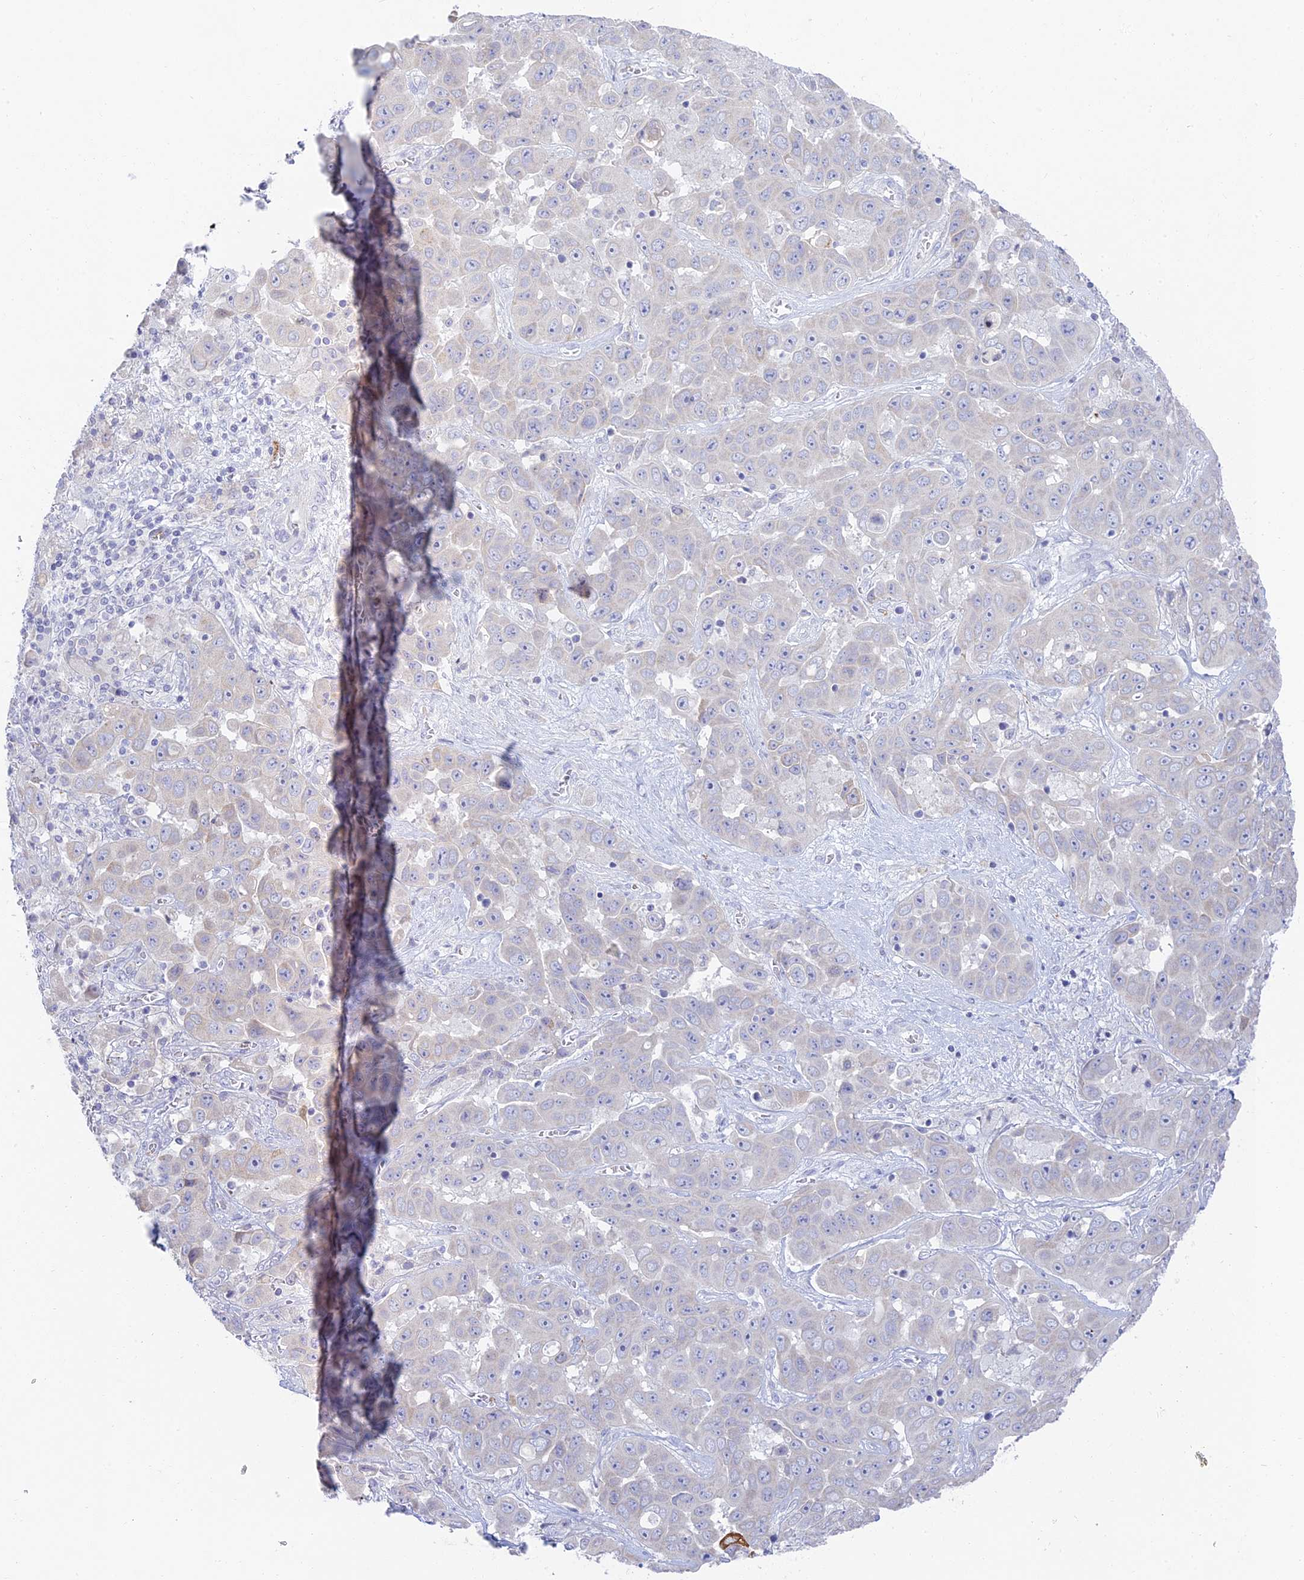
{"staining": {"intensity": "negative", "quantity": "none", "location": "none"}, "tissue": "liver cancer", "cell_type": "Tumor cells", "image_type": "cancer", "snomed": [{"axis": "morphology", "description": "Cholangiocarcinoma"}, {"axis": "topography", "description": "Liver"}], "caption": "An immunohistochemistry (IHC) micrograph of liver cholangiocarcinoma is shown. There is no staining in tumor cells of liver cholangiocarcinoma.", "gene": "TMEM40", "patient": {"sex": "female", "age": 52}}